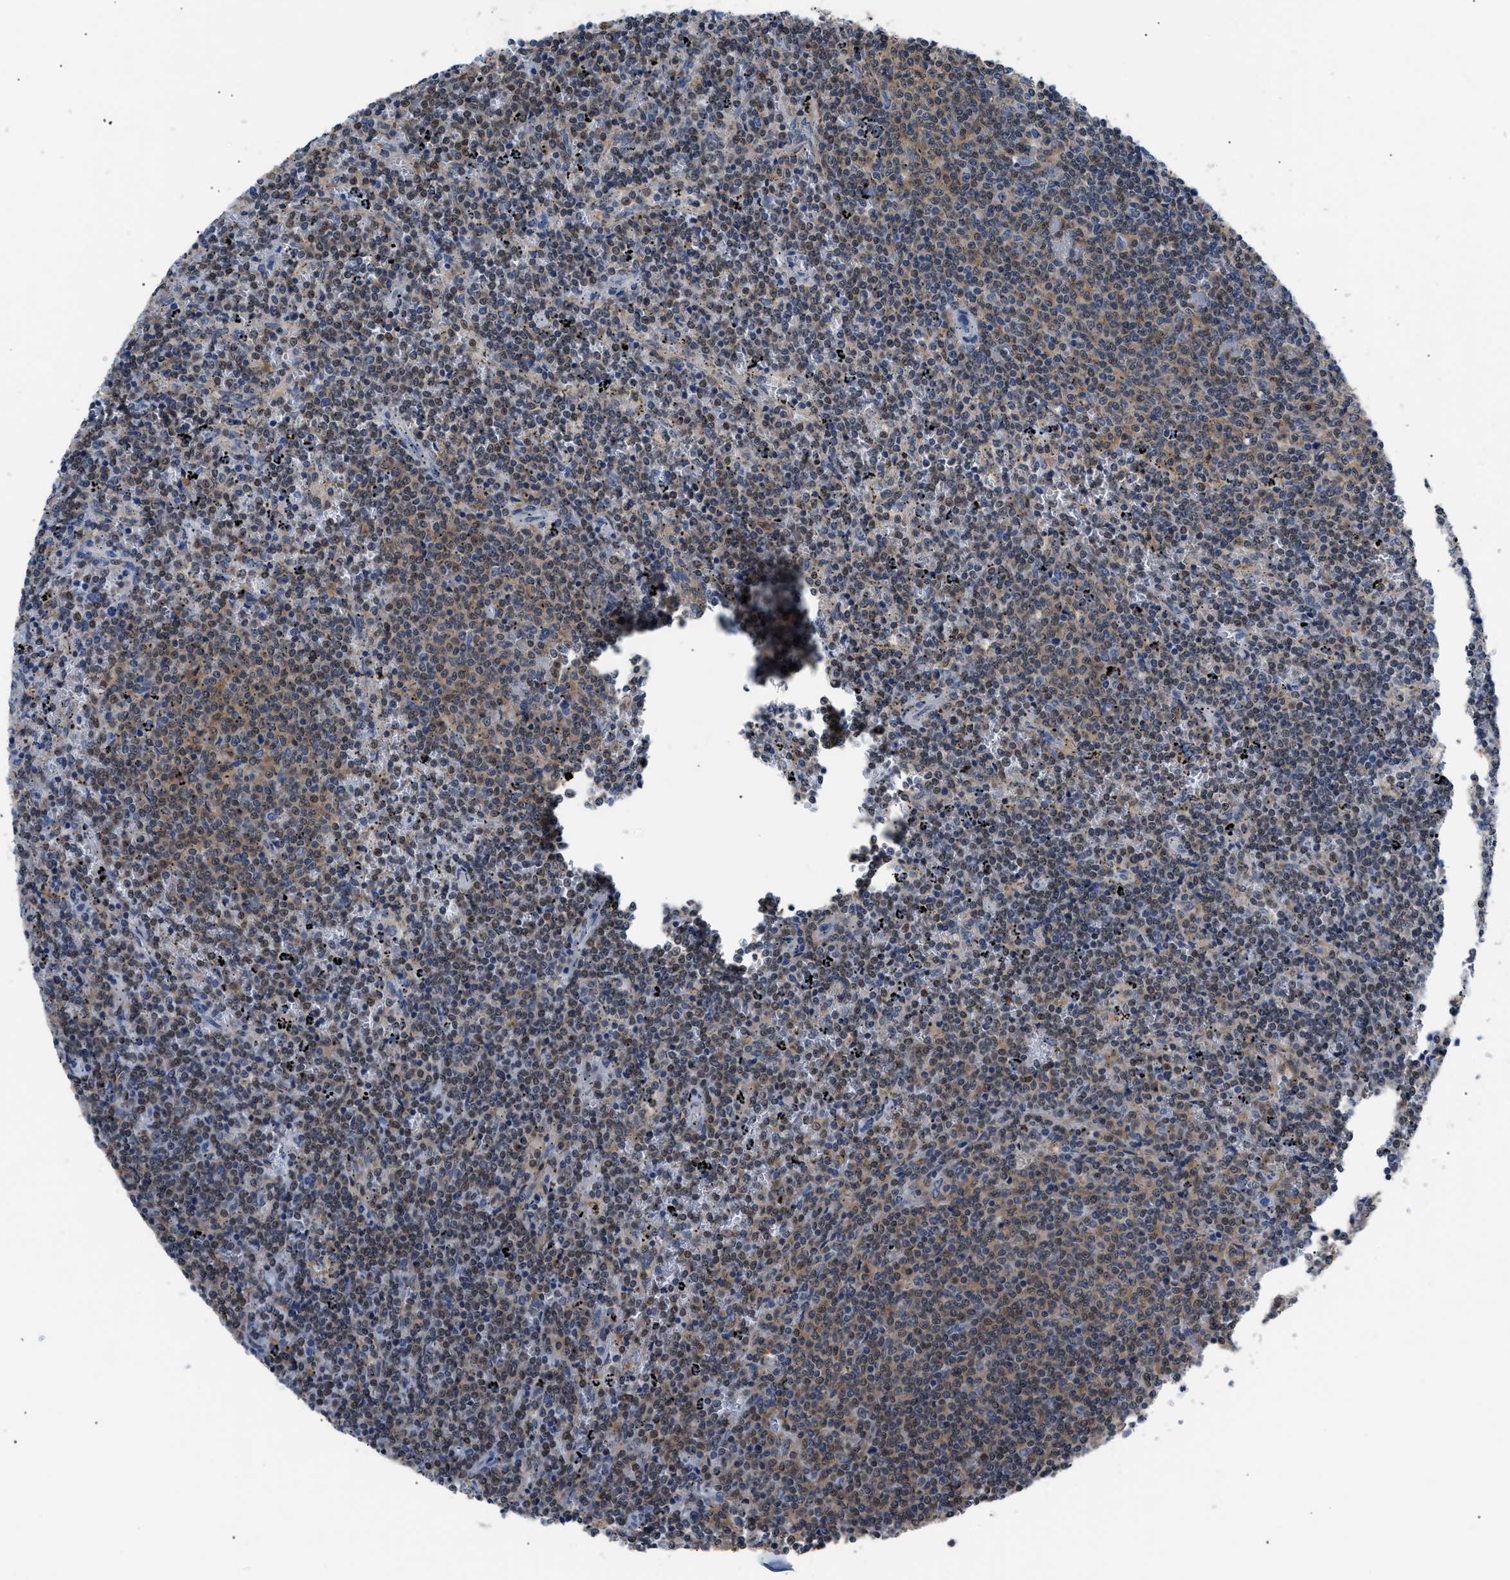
{"staining": {"intensity": "weak", "quantity": "25%-75%", "location": "cytoplasmic/membranous,nuclear"}, "tissue": "lymphoma", "cell_type": "Tumor cells", "image_type": "cancer", "snomed": [{"axis": "morphology", "description": "Malignant lymphoma, non-Hodgkin's type, Low grade"}, {"axis": "topography", "description": "Spleen"}], "caption": "IHC of lymphoma shows low levels of weak cytoplasmic/membranous and nuclear expression in about 25%-75% of tumor cells. IHC stains the protein of interest in brown and the nuclei are stained blue.", "gene": "TMEM45B", "patient": {"sex": "female", "age": 50}}